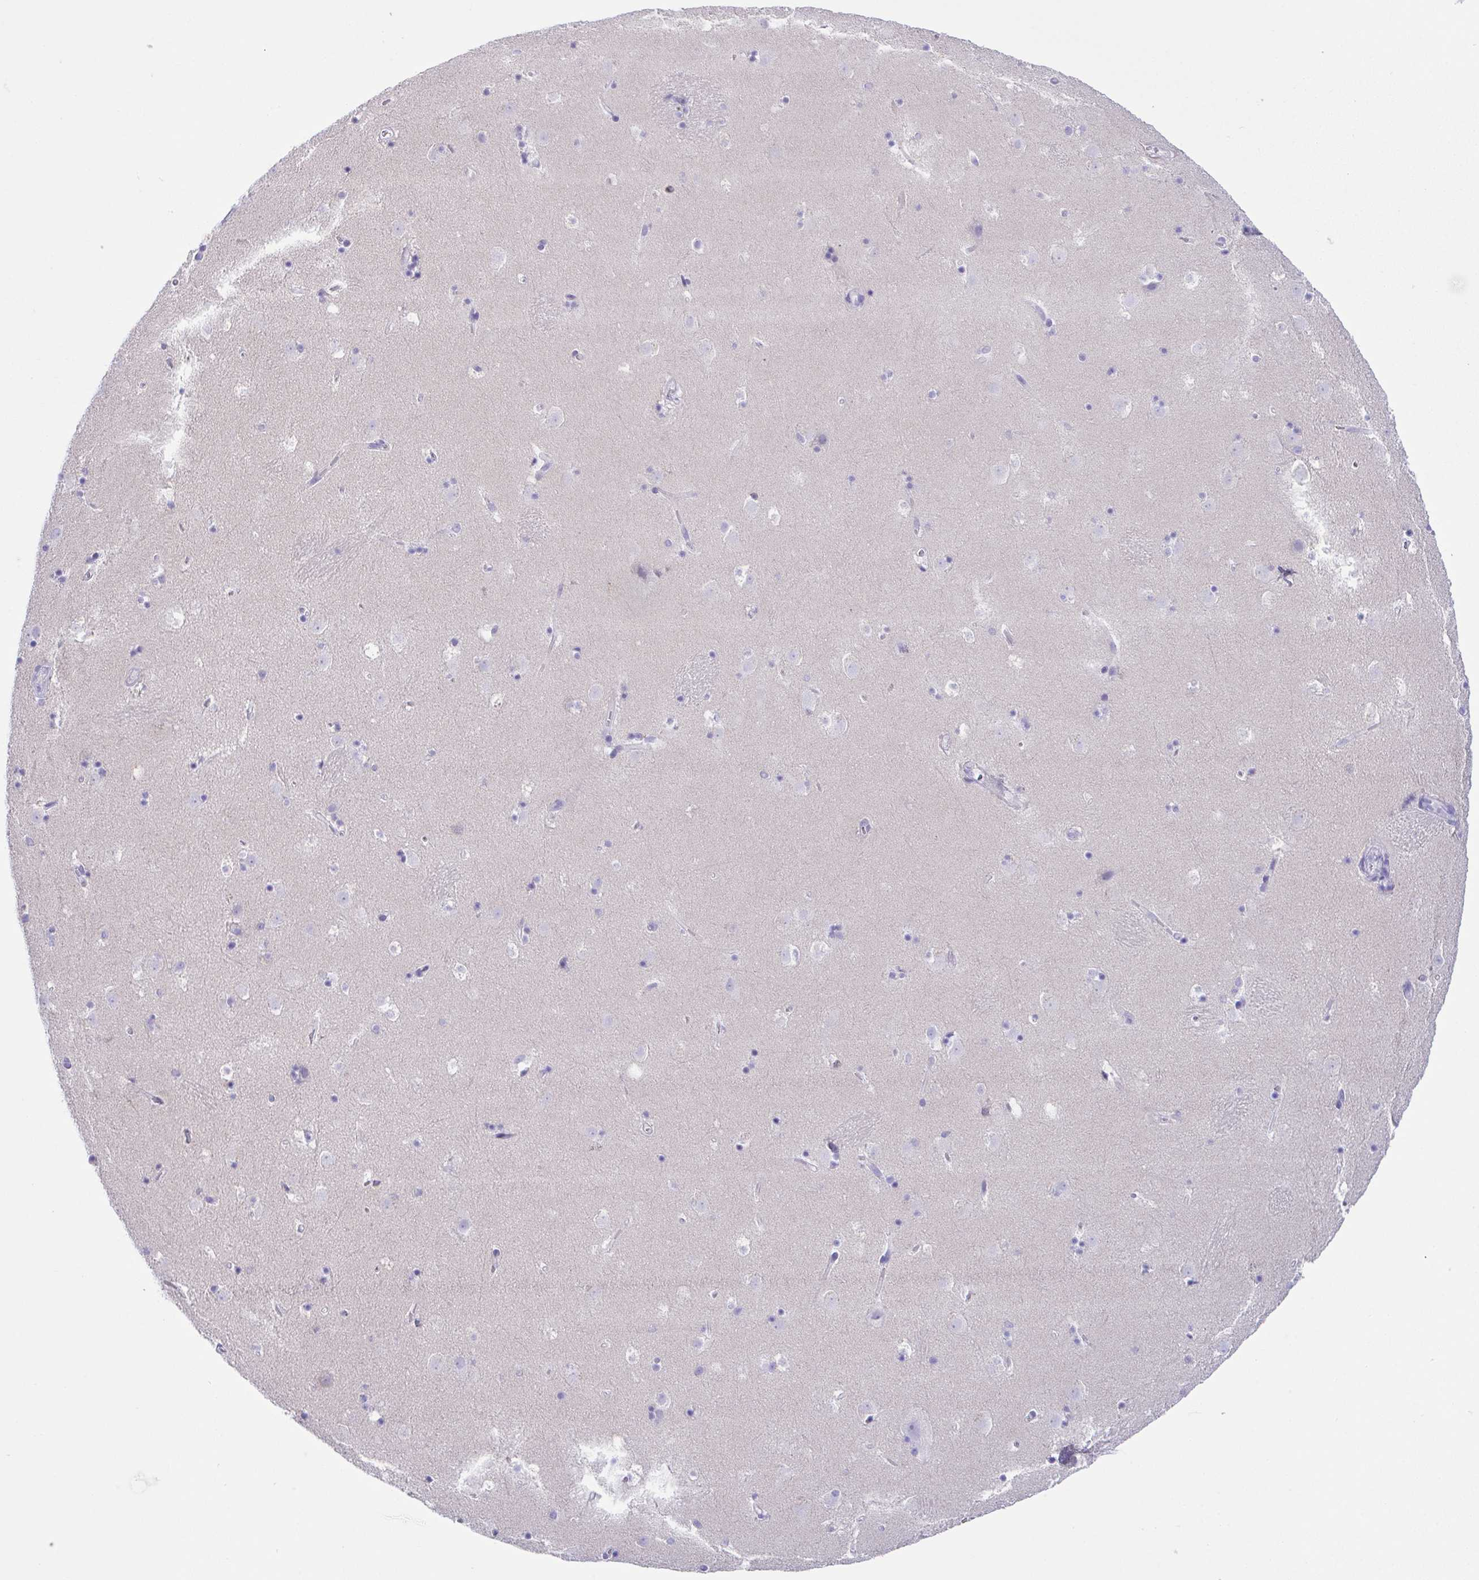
{"staining": {"intensity": "negative", "quantity": "none", "location": "none"}, "tissue": "caudate", "cell_type": "Glial cells", "image_type": "normal", "snomed": [{"axis": "morphology", "description": "Normal tissue, NOS"}, {"axis": "topography", "description": "Lateral ventricle wall"}], "caption": "DAB (3,3'-diaminobenzidine) immunohistochemical staining of normal human caudate exhibits no significant expression in glial cells.", "gene": "HACD4", "patient": {"sex": "male", "age": 37}}